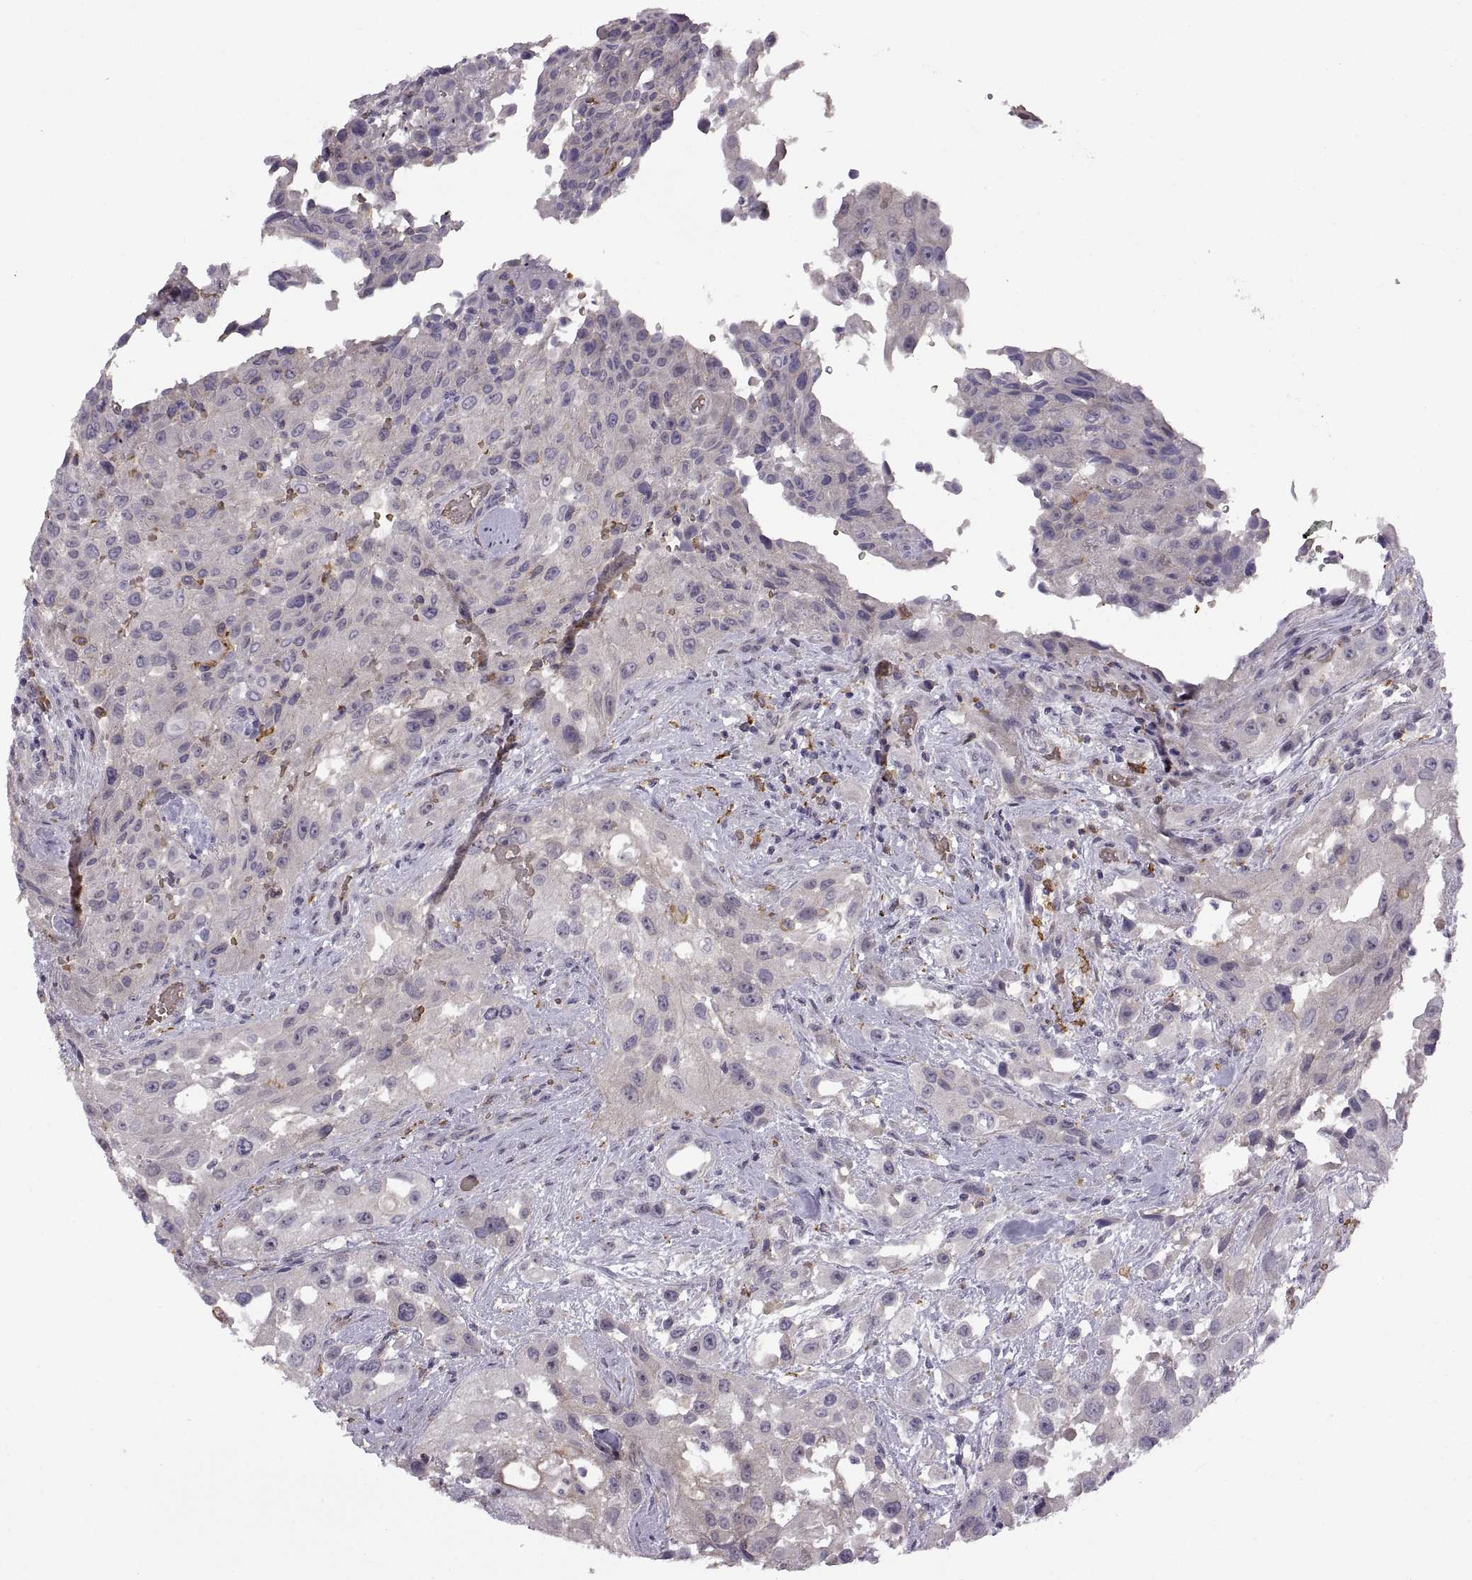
{"staining": {"intensity": "negative", "quantity": "none", "location": "none"}, "tissue": "urothelial cancer", "cell_type": "Tumor cells", "image_type": "cancer", "snomed": [{"axis": "morphology", "description": "Urothelial carcinoma, High grade"}, {"axis": "topography", "description": "Urinary bladder"}], "caption": "This is an immunohistochemistry photomicrograph of human urothelial cancer. There is no expression in tumor cells.", "gene": "MEIOC", "patient": {"sex": "male", "age": 79}}